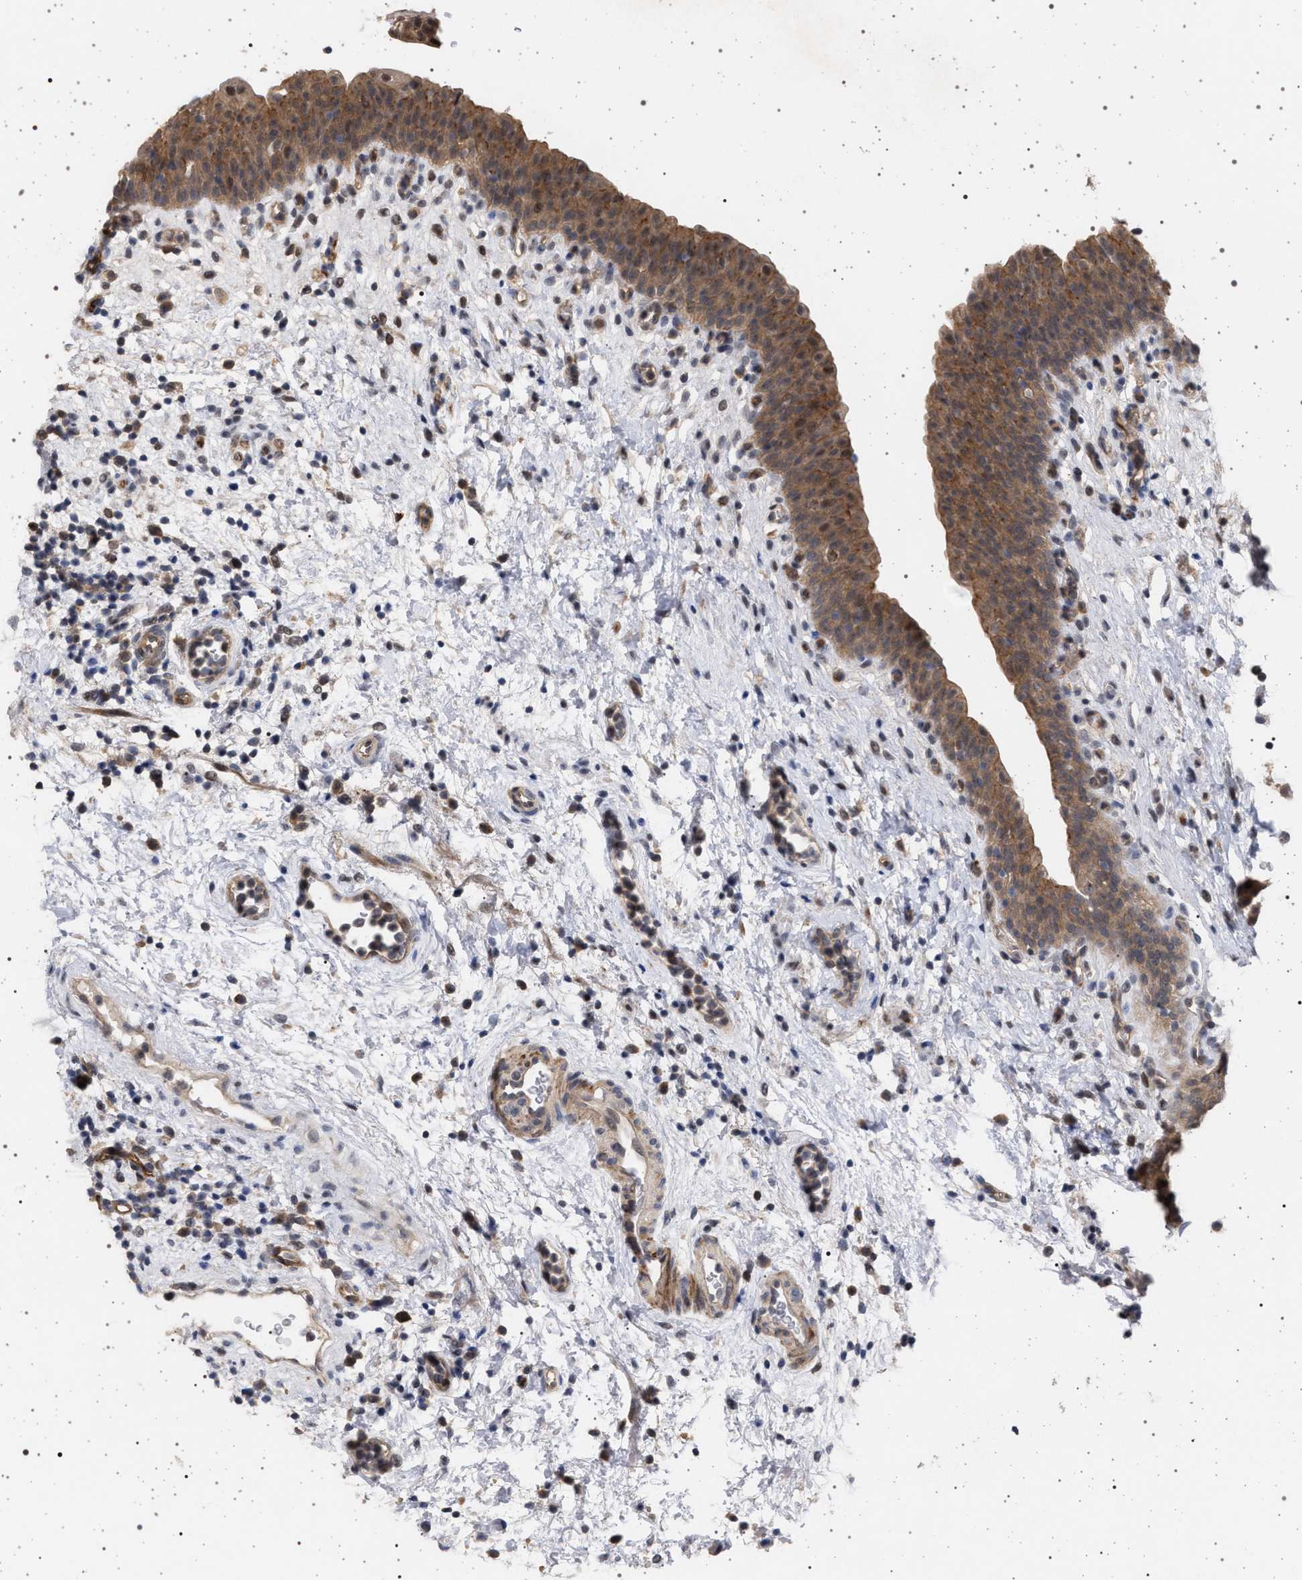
{"staining": {"intensity": "moderate", "quantity": ">75%", "location": "cytoplasmic/membranous,nuclear"}, "tissue": "urinary bladder", "cell_type": "Urothelial cells", "image_type": "normal", "snomed": [{"axis": "morphology", "description": "Normal tissue, NOS"}, {"axis": "topography", "description": "Urinary bladder"}], "caption": "The histopathology image displays immunohistochemical staining of benign urinary bladder. There is moderate cytoplasmic/membranous,nuclear staining is seen in approximately >75% of urothelial cells. Using DAB (brown) and hematoxylin (blue) stains, captured at high magnification using brightfield microscopy.", "gene": "RBM48", "patient": {"sex": "male", "age": 37}}